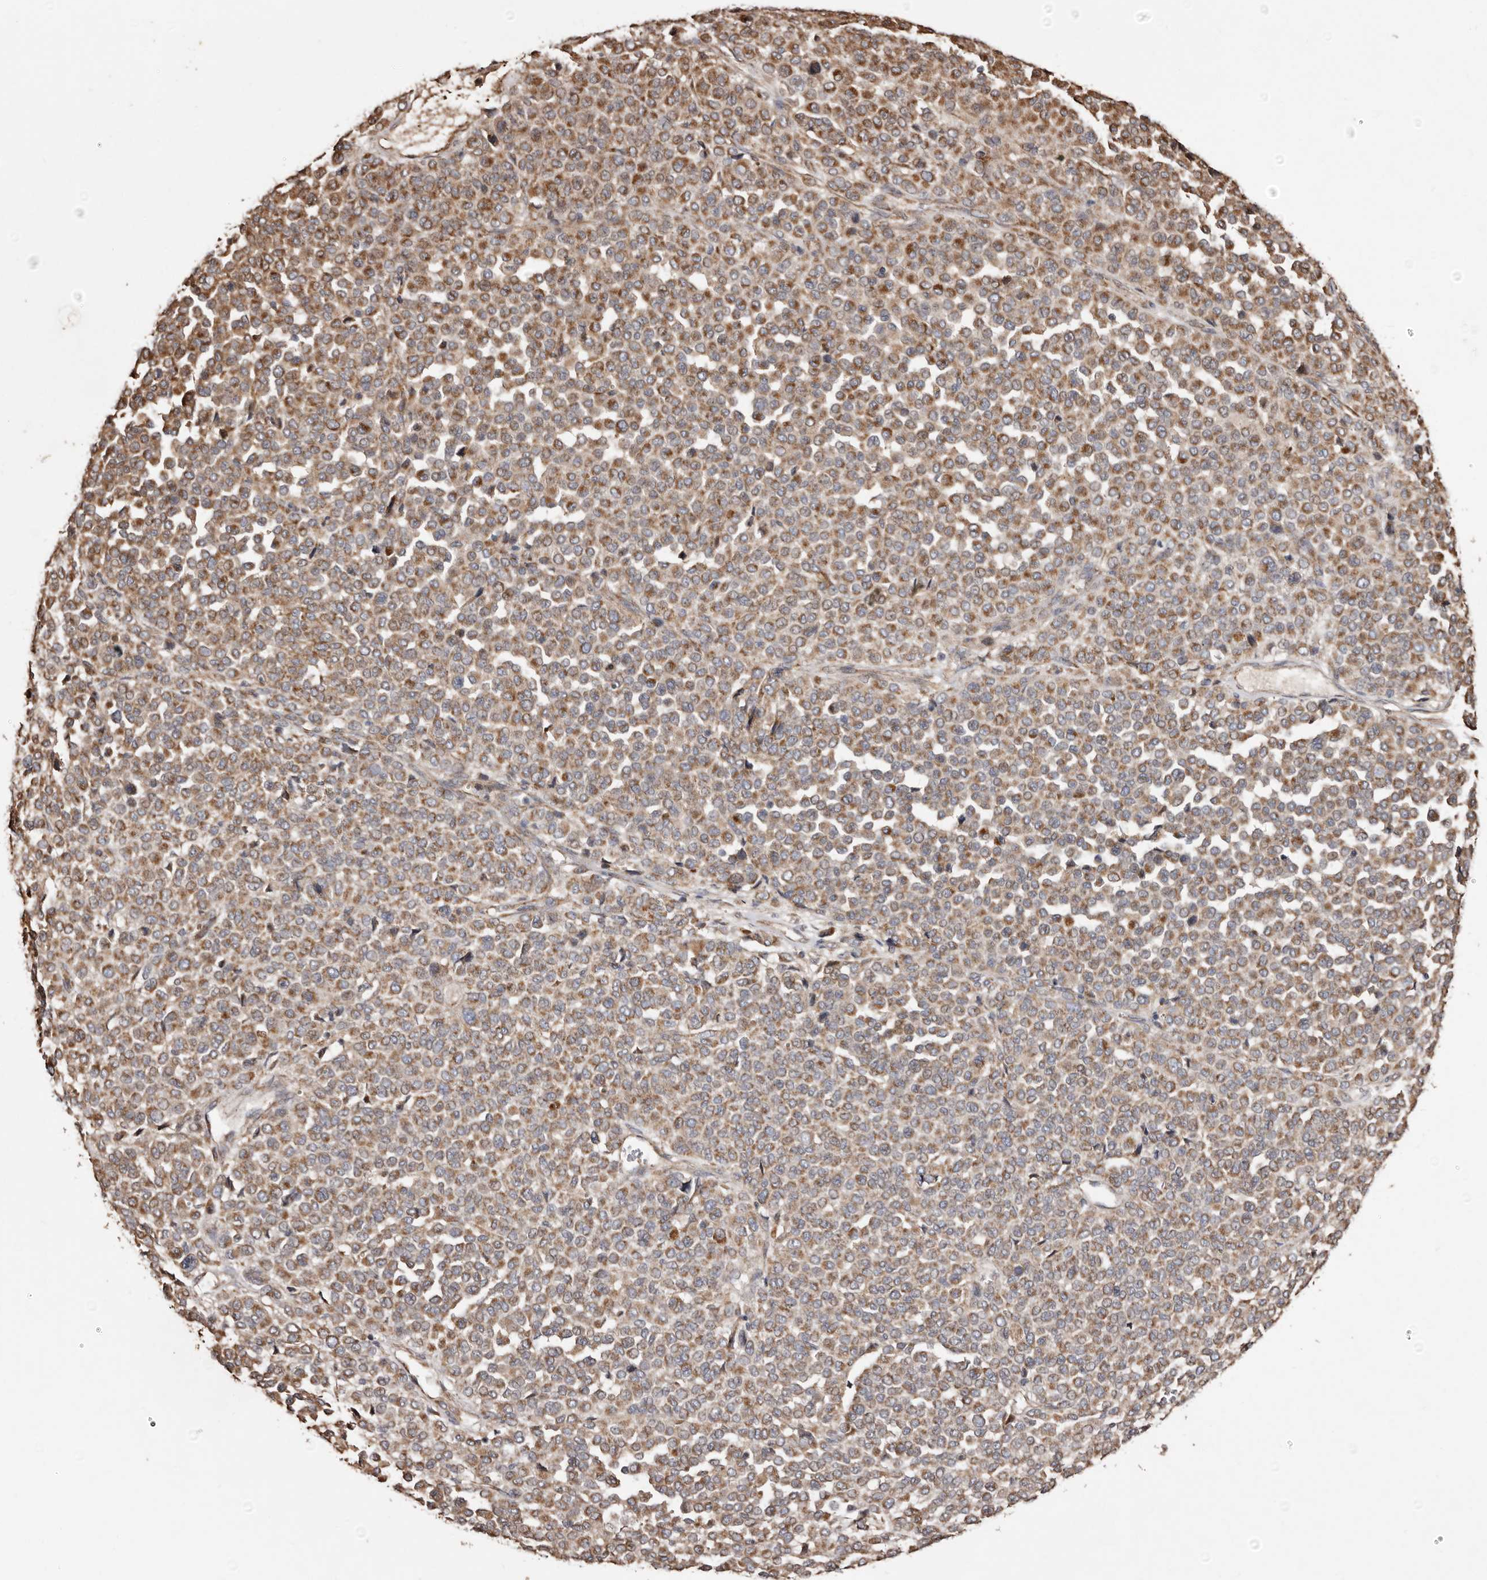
{"staining": {"intensity": "moderate", "quantity": ">75%", "location": "cytoplasmic/membranous"}, "tissue": "melanoma", "cell_type": "Tumor cells", "image_type": "cancer", "snomed": [{"axis": "morphology", "description": "Malignant melanoma, Metastatic site"}, {"axis": "topography", "description": "Pancreas"}], "caption": "This image demonstrates immunohistochemistry staining of human malignant melanoma (metastatic site), with medium moderate cytoplasmic/membranous staining in approximately >75% of tumor cells.", "gene": "MACC1", "patient": {"sex": "female", "age": 30}}